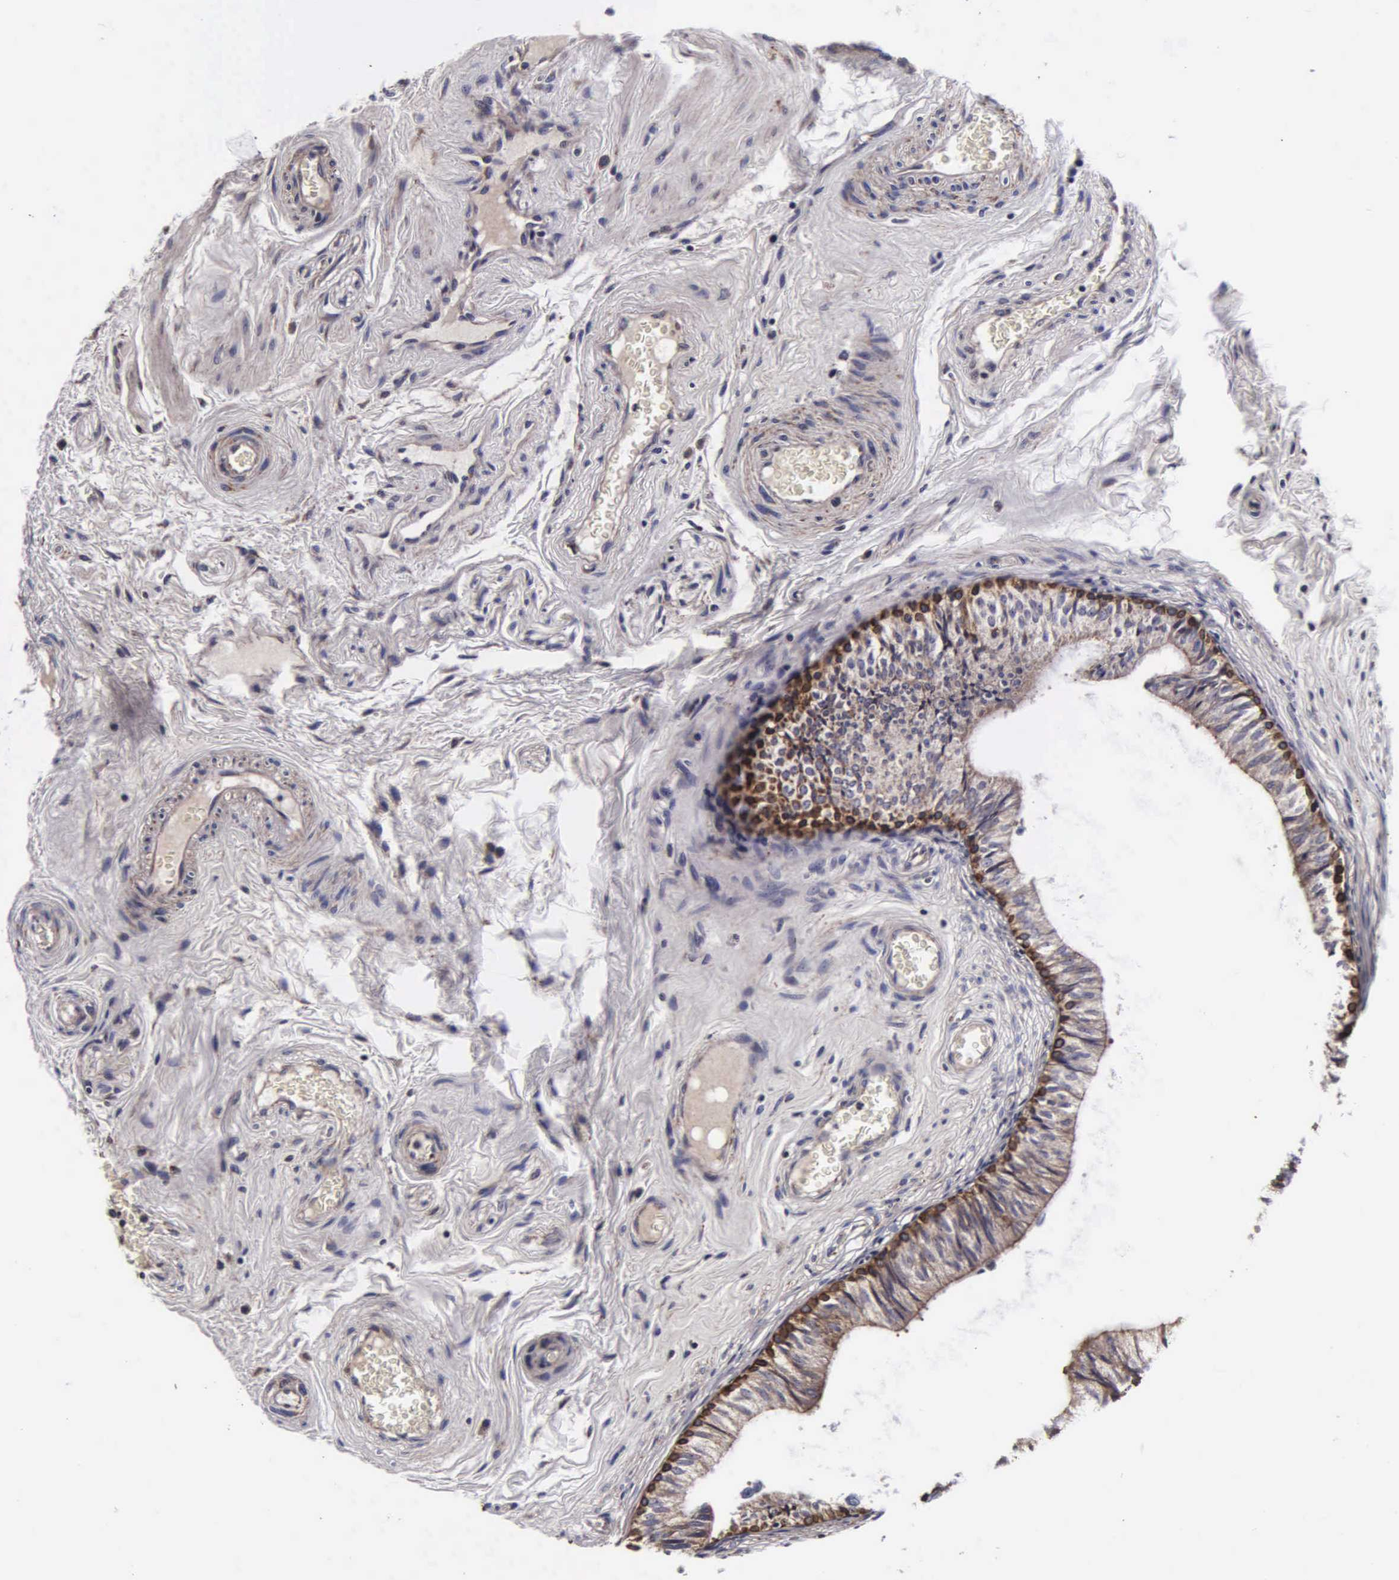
{"staining": {"intensity": "moderate", "quantity": "<25%", "location": "cytoplasmic/membranous"}, "tissue": "epididymis", "cell_type": "Glandular cells", "image_type": "normal", "snomed": [{"axis": "morphology", "description": "Normal tissue, NOS"}, {"axis": "topography", "description": "Epididymis"}], "caption": "A high-resolution image shows IHC staining of normal epididymis, which demonstrates moderate cytoplasmic/membranous positivity in about <25% of glandular cells.", "gene": "PSMA3", "patient": {"sex": "male", "age": 23}}